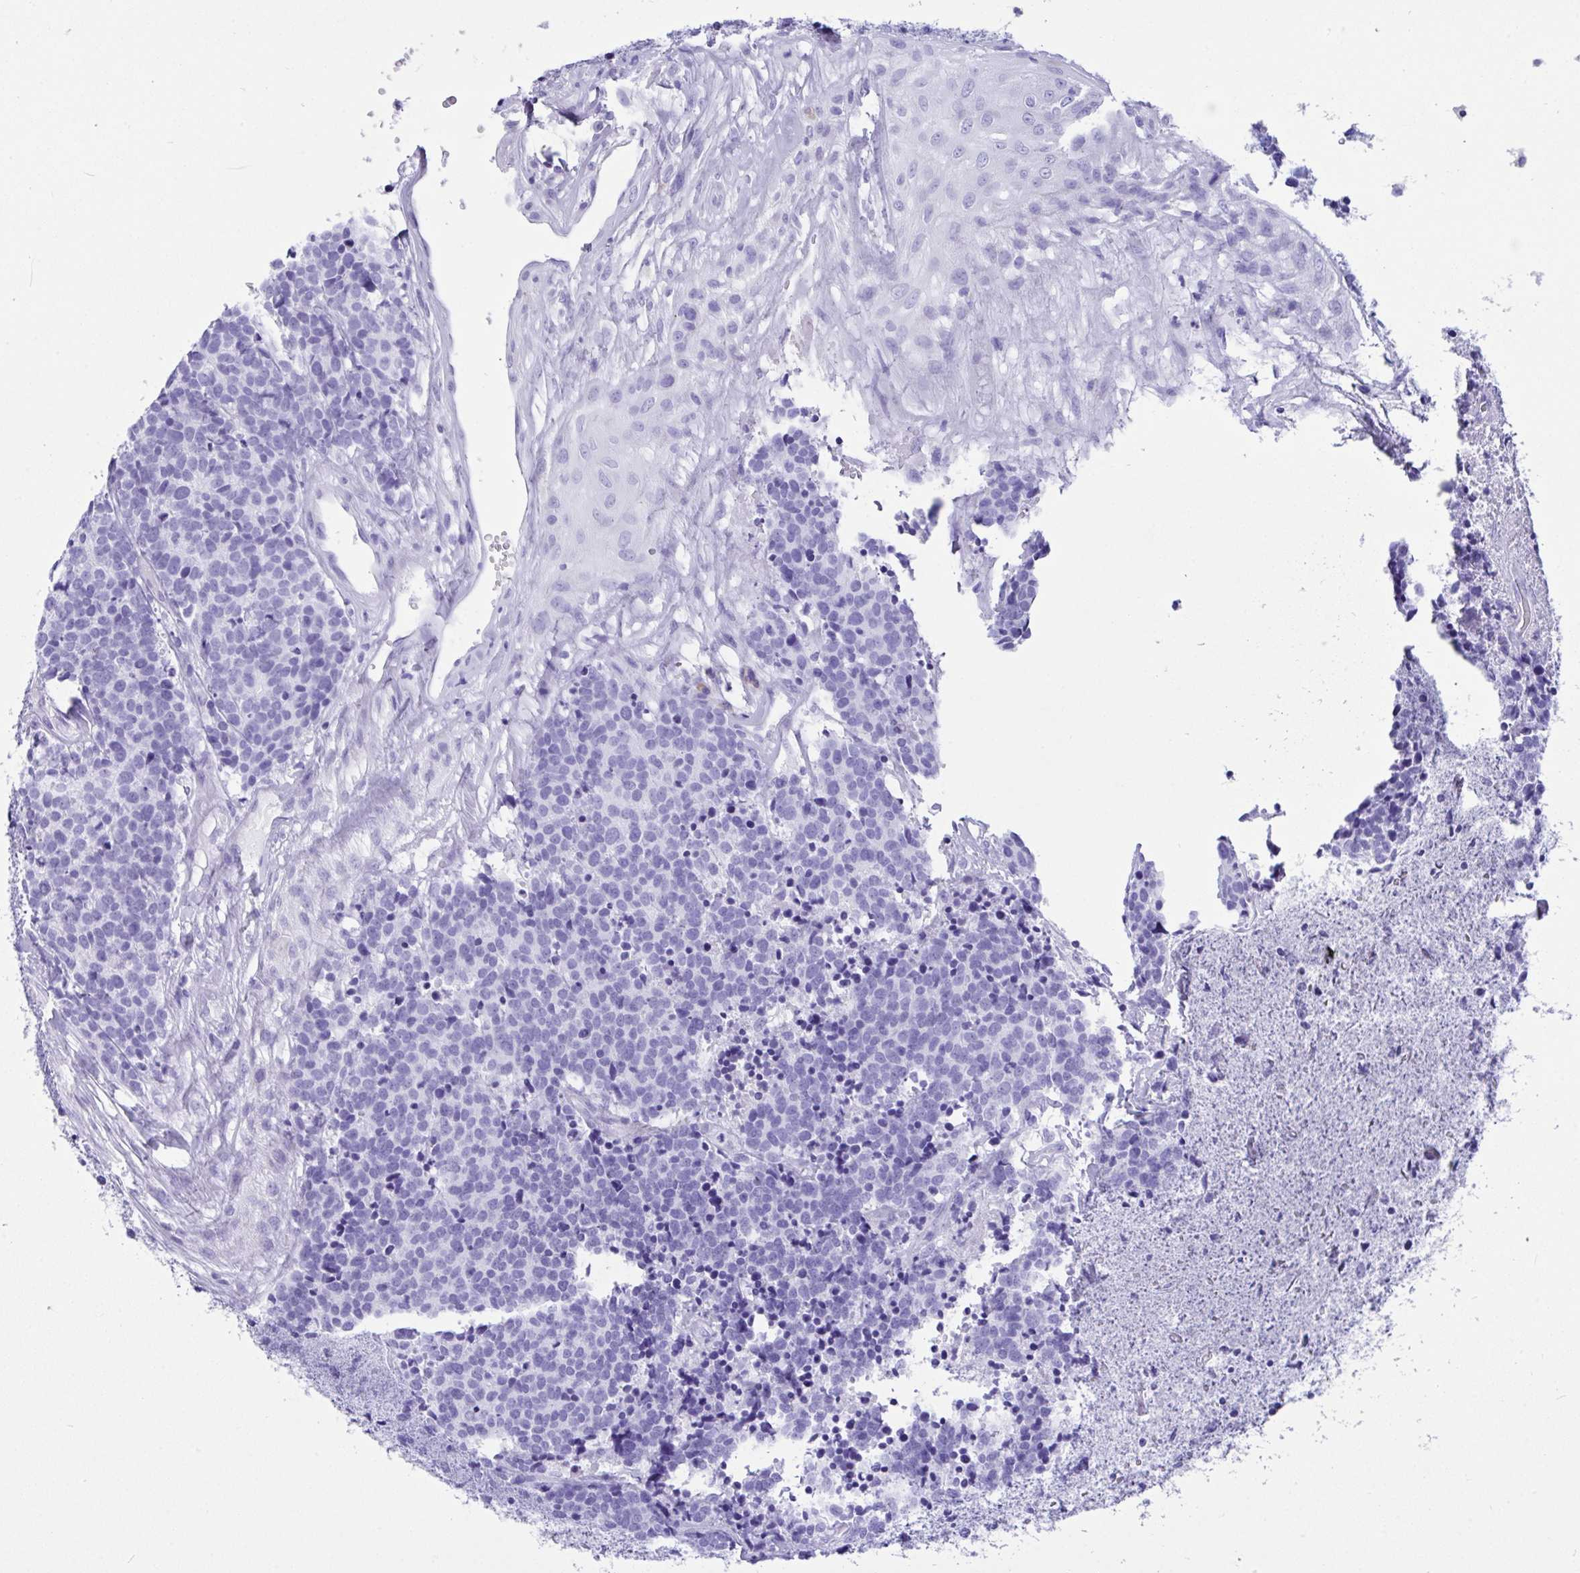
{"staining": {"intensity": "negative", "quantity": "none", "location": "none"}, "tissue": "carcinoid", "cell_type": "Tumor cells", "image_type": "cancer", "snomed": [{"axis": "morphology", "description": "Carcinoid, malignant, NOS"}, {"axis": "topography", "description": "Skin"}], "caption": "Tumor cells are negative for brown protein staining in malignant carcinoid. Brightfield microscopy of immunohistochemistry stained with DAB (3,3'-diaminobenzidine) (brown) and hematoxylin (blue), captured at high magnification.", "gene": "BEST4", "patient": {"sex": "female", "age": 79}}